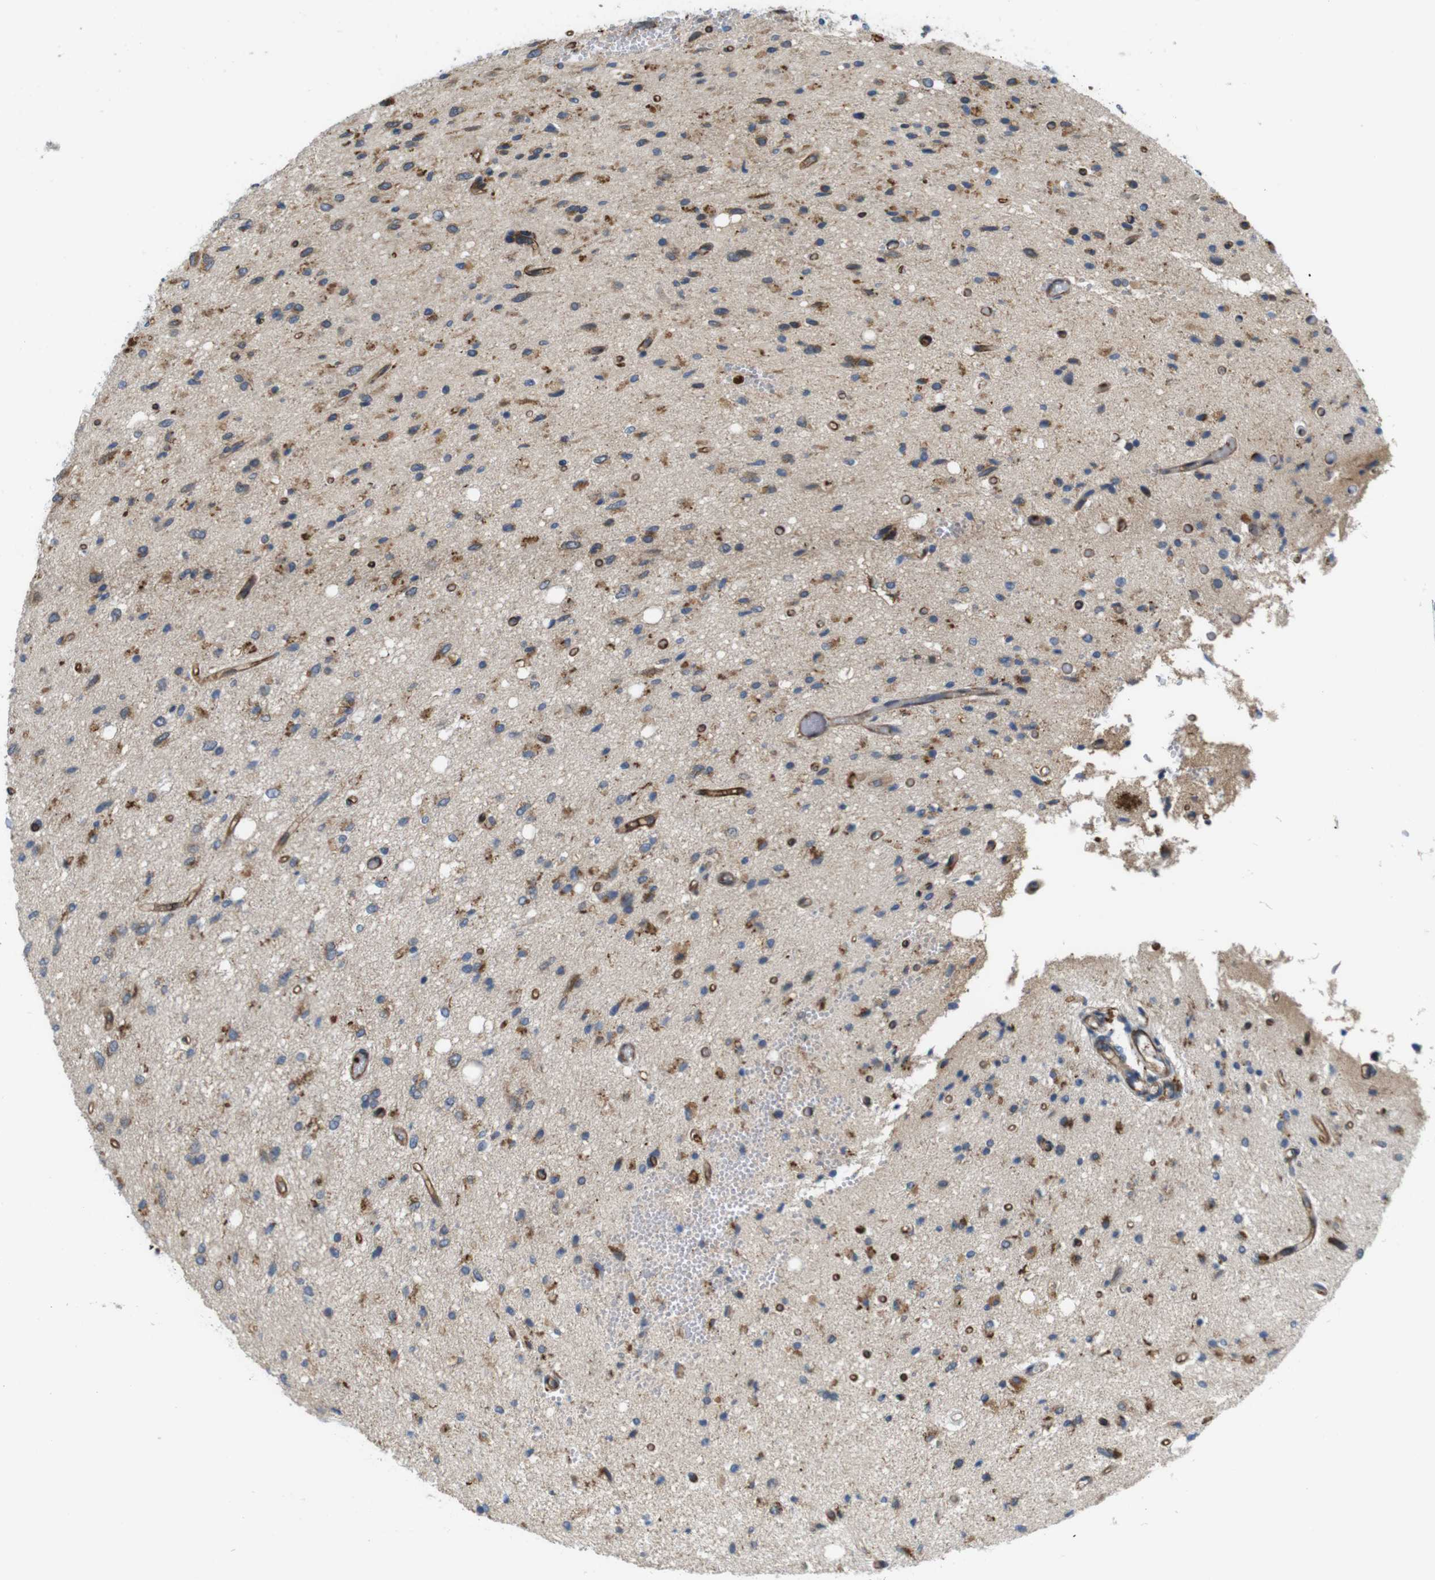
{"staining": {"intensity": "weak", "quantity": ">75%", "location": "cytoplasmic/membranous"}, "tissue": "glioma", "cell_type": "Tumor cells", "image_type": "cancer", "snomed": [{"axis": "morphology", "description": "Glioma, malignant, Low grade"}, {"axis": "topography", "description": "Brain"}], "caption": "Approximately >75% of tumor cells in human malignant low-grade glioma reveal weak cytoplasmic/membranous protein expression as visualized by brown immunohistochemical staining.", "gene": "BVES", "patient": {"sex": "male", "age": 77}}